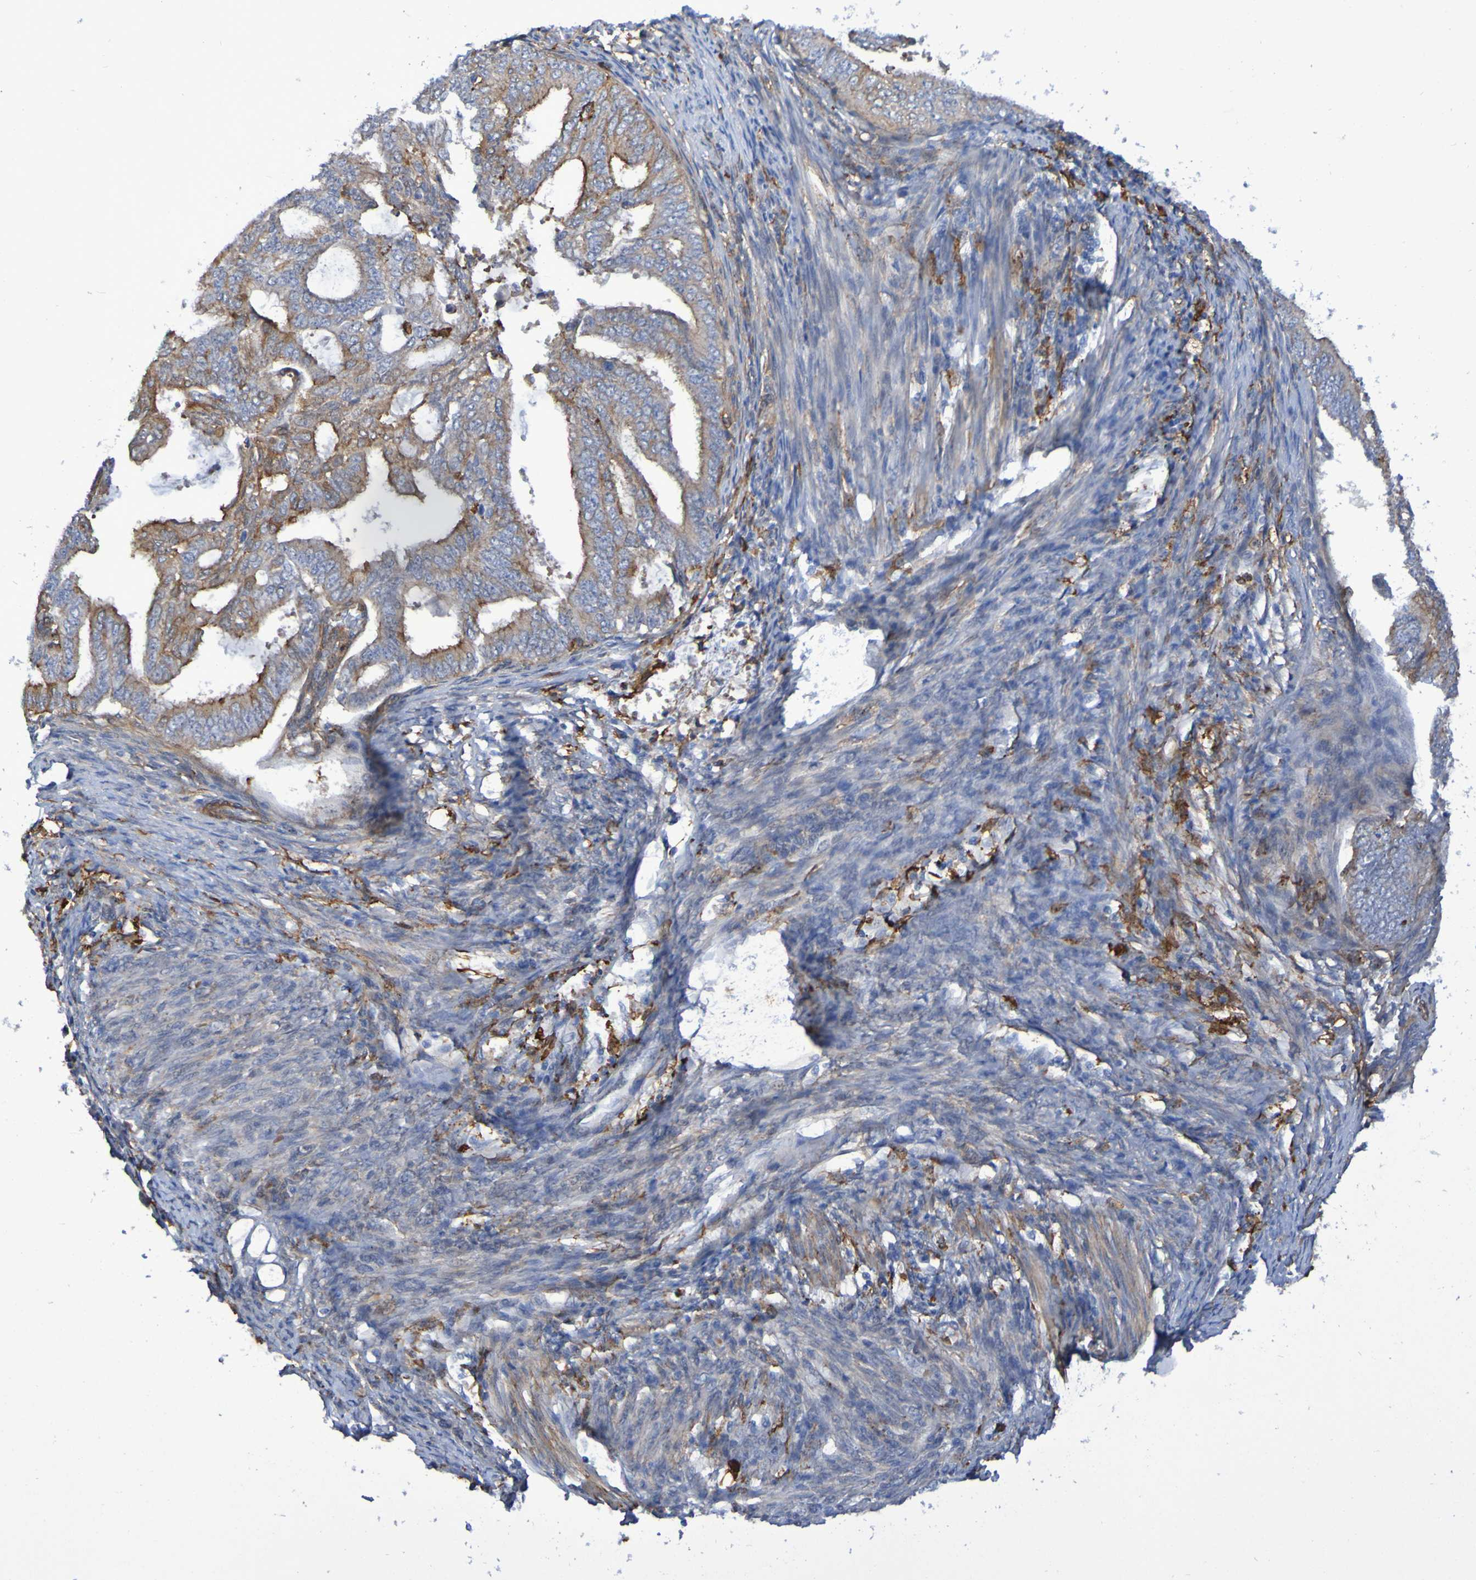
{"staining": {"intensity": "weak", "quantity": ">75%", "location": "cytoplasmic/membranous"}, "tissue": "endometrial cancer", "cell_type": "Tumor cells", "image_type": "cancer", "snomed": [{"axis": "morphology", "description": "Adenocarcinoma, NOS"}, {"axis": "topography", "description": "Endometrium"}], "caption": "A brown stain shows weak cytoplasmic/membranous positivity of a protein in endometrial adenocarcinoma tumor cells.", "gene": "SCRG1", "patient": {"sex": "female", "age": 58}}